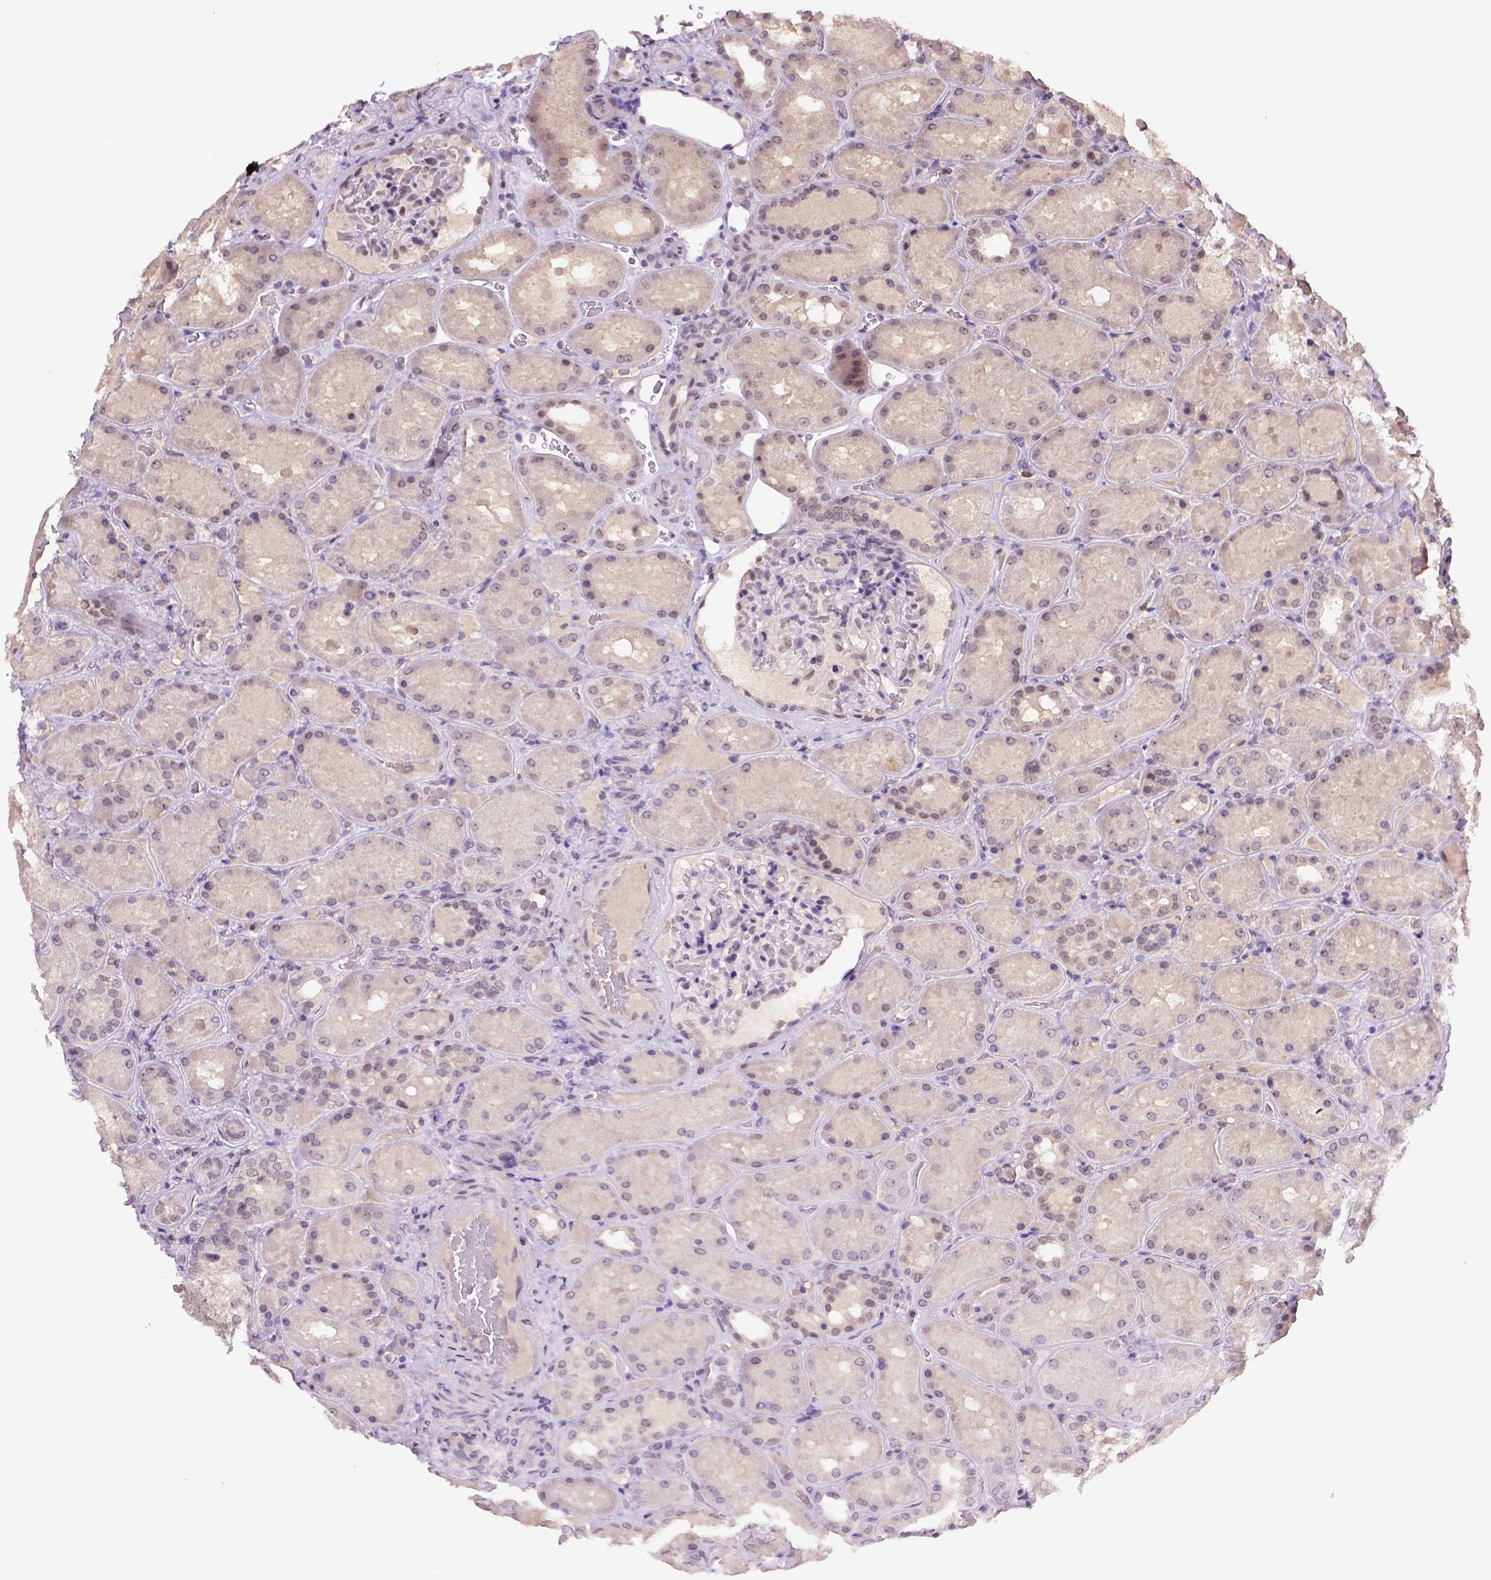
{"staining": {"intensity": "weak", "quantity": "<25%", "location": "nuclear"}, "tissue": "kidney", "cell_type": "Cells in glomeruli", "image_type": "normal", "snomed": [{"axis": "morphology", "description": "Normal tissue, NOS"}, {"axis": "topography", "description": "Kidney"}], "caption": "DAB (3,3'-diaminobenzidine) immunohistochemical staining of normal human kidney exhibits no significant staining in cells in glomeruli.", "gene": "SCML4", "patient": {"sex": "male", "age": 73}}